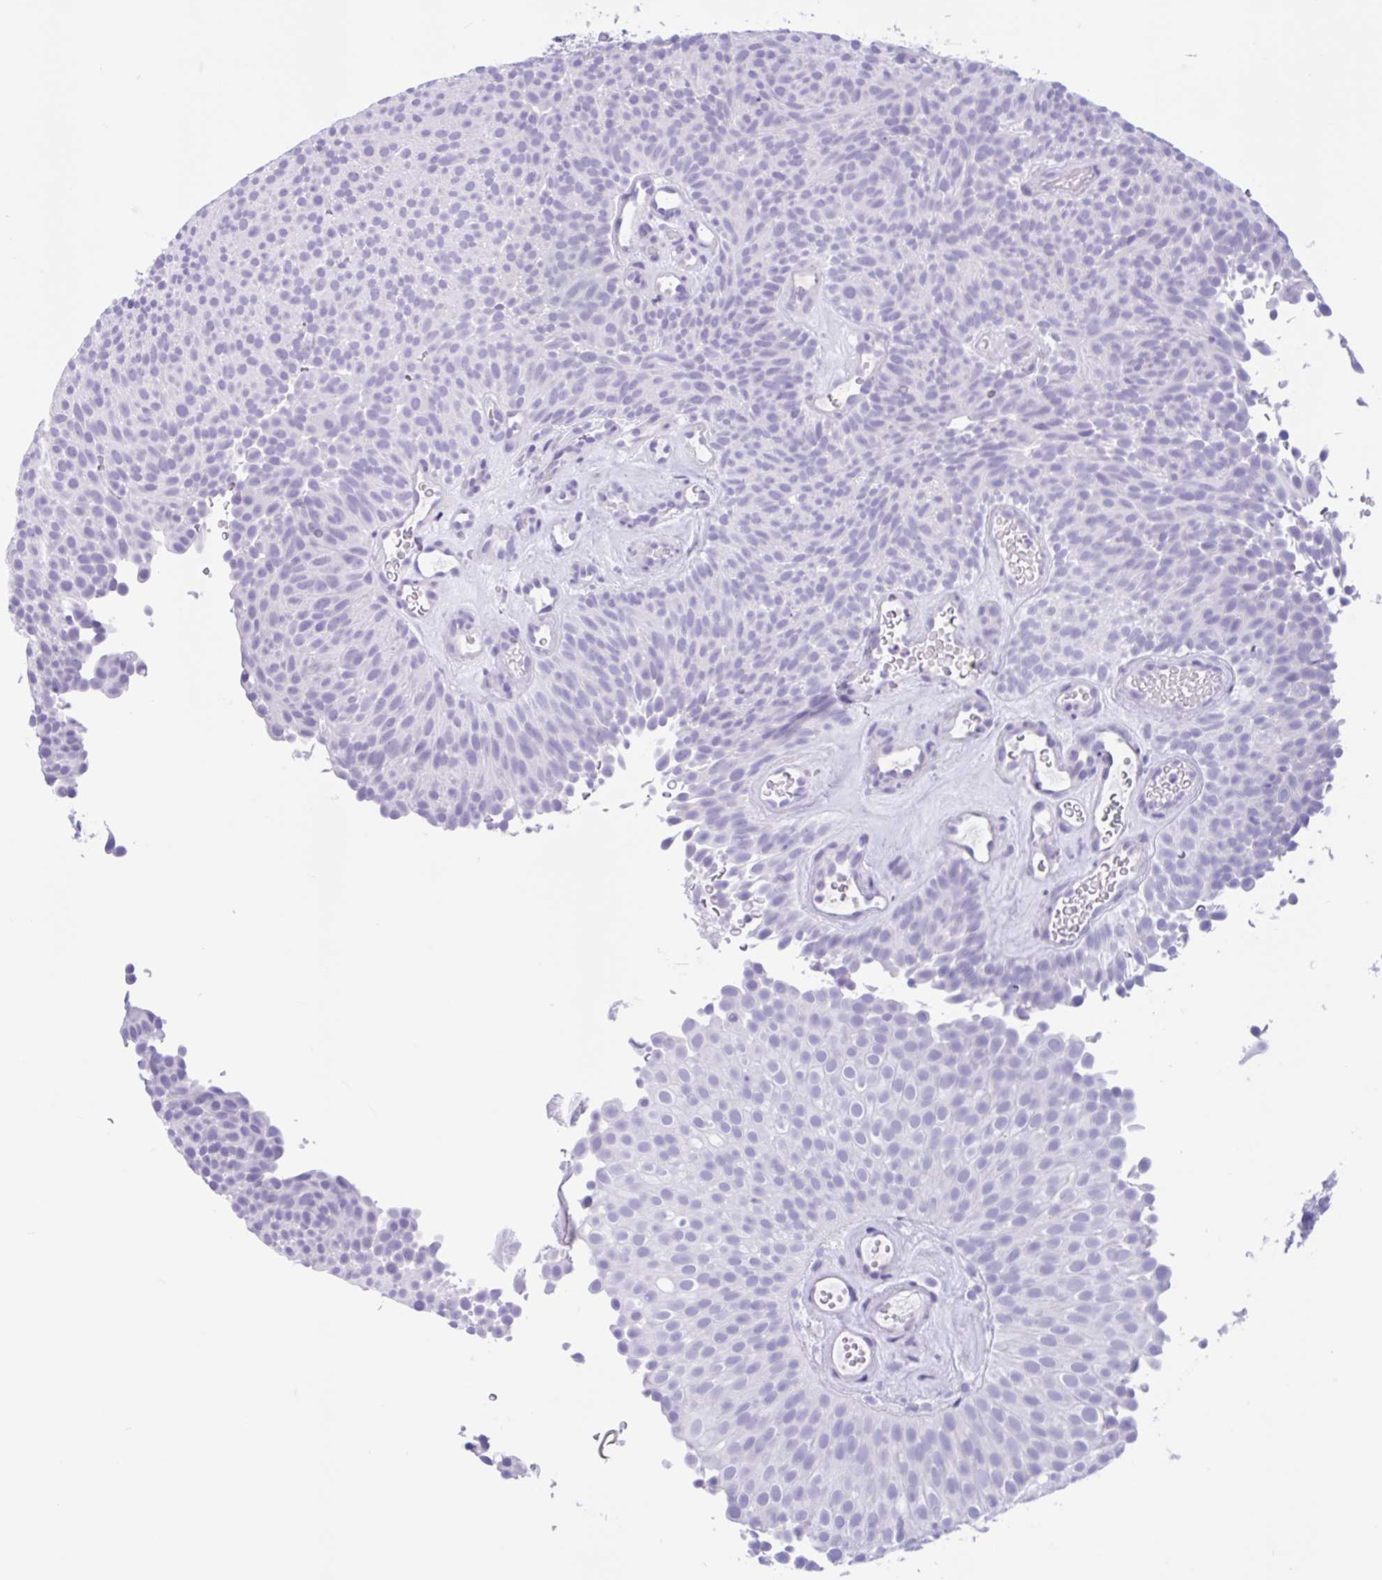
{"staining": {"intensity": "negative", "quantity": "none", "location": "none"}, "tissue": "urothelial cancer", "cell_type": "Tumor cells", "image_type": "cancer", "snomed": [{"axis": "morphology", "description": "Urothelial carcinoma, Low grade"}, {"axis": "topography", "description": "Urinary bladder"}], "caption": "There is no significant positivity in tumor cells of urothelial cancer. (DAB (3,3'-diaminobenzidine) immunohistochemistry, high magnification).", "gene": "ZNF319", "patient": {"sex": "male", "age": 78}}